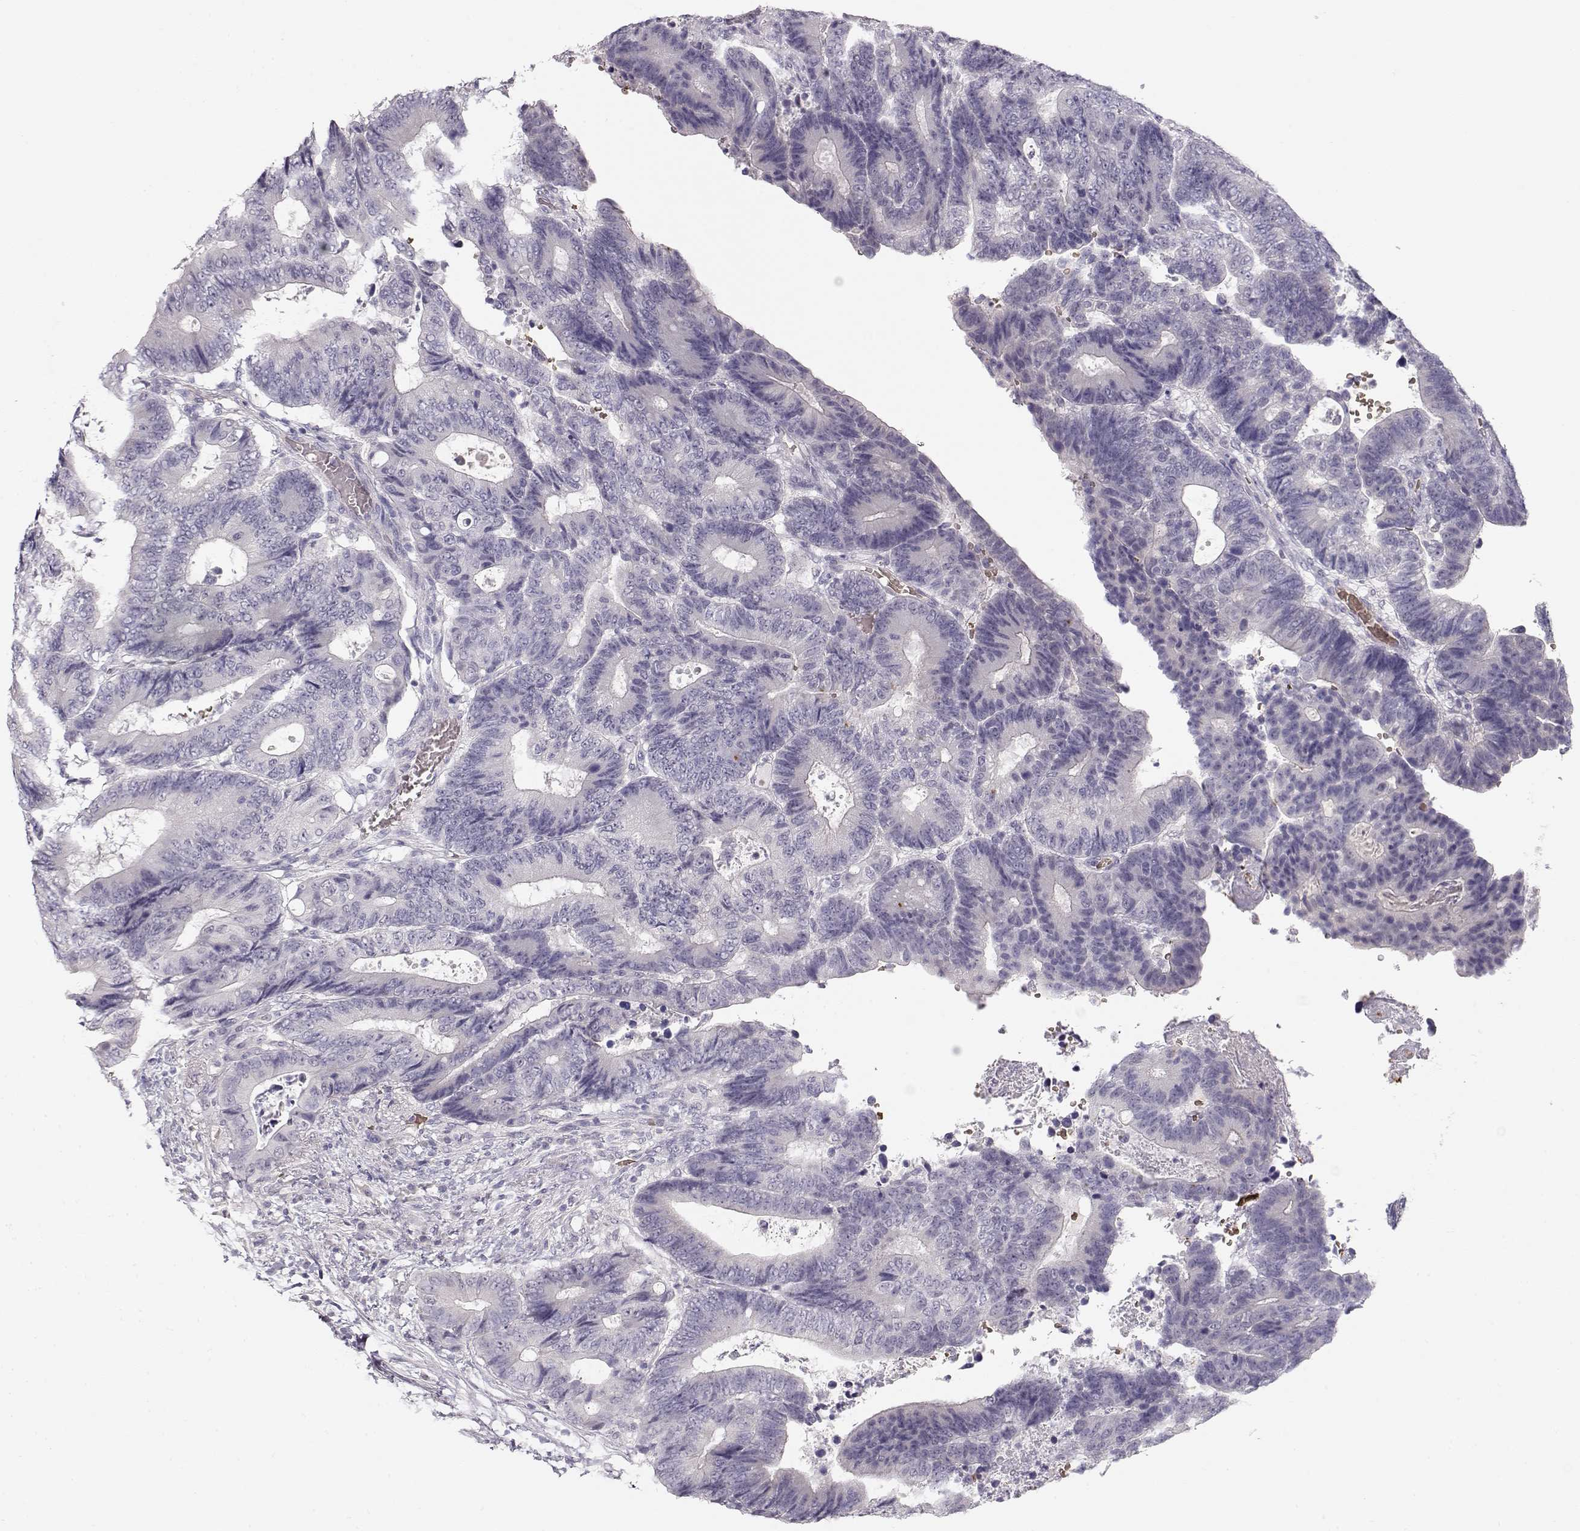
{"staining": {"intensity": "negative", "quantity": "none", "location": "none"}, "tissue": "colorectal cancer", "cell_type": "Tumor cells", "image_type": "cancer", "snomed": [{"axis": "morphology", "description": "Adenocarcinoma, NOS"}, {"axis": "topography", "description": "Colon"}], "caption": "IHC micrograph of colorectal adenocarcinoma stained for a protein (brown), which shows no positivity in tumor cells.", "gene": "TTC26", "patient": {"sex": "female", "age": 48}}